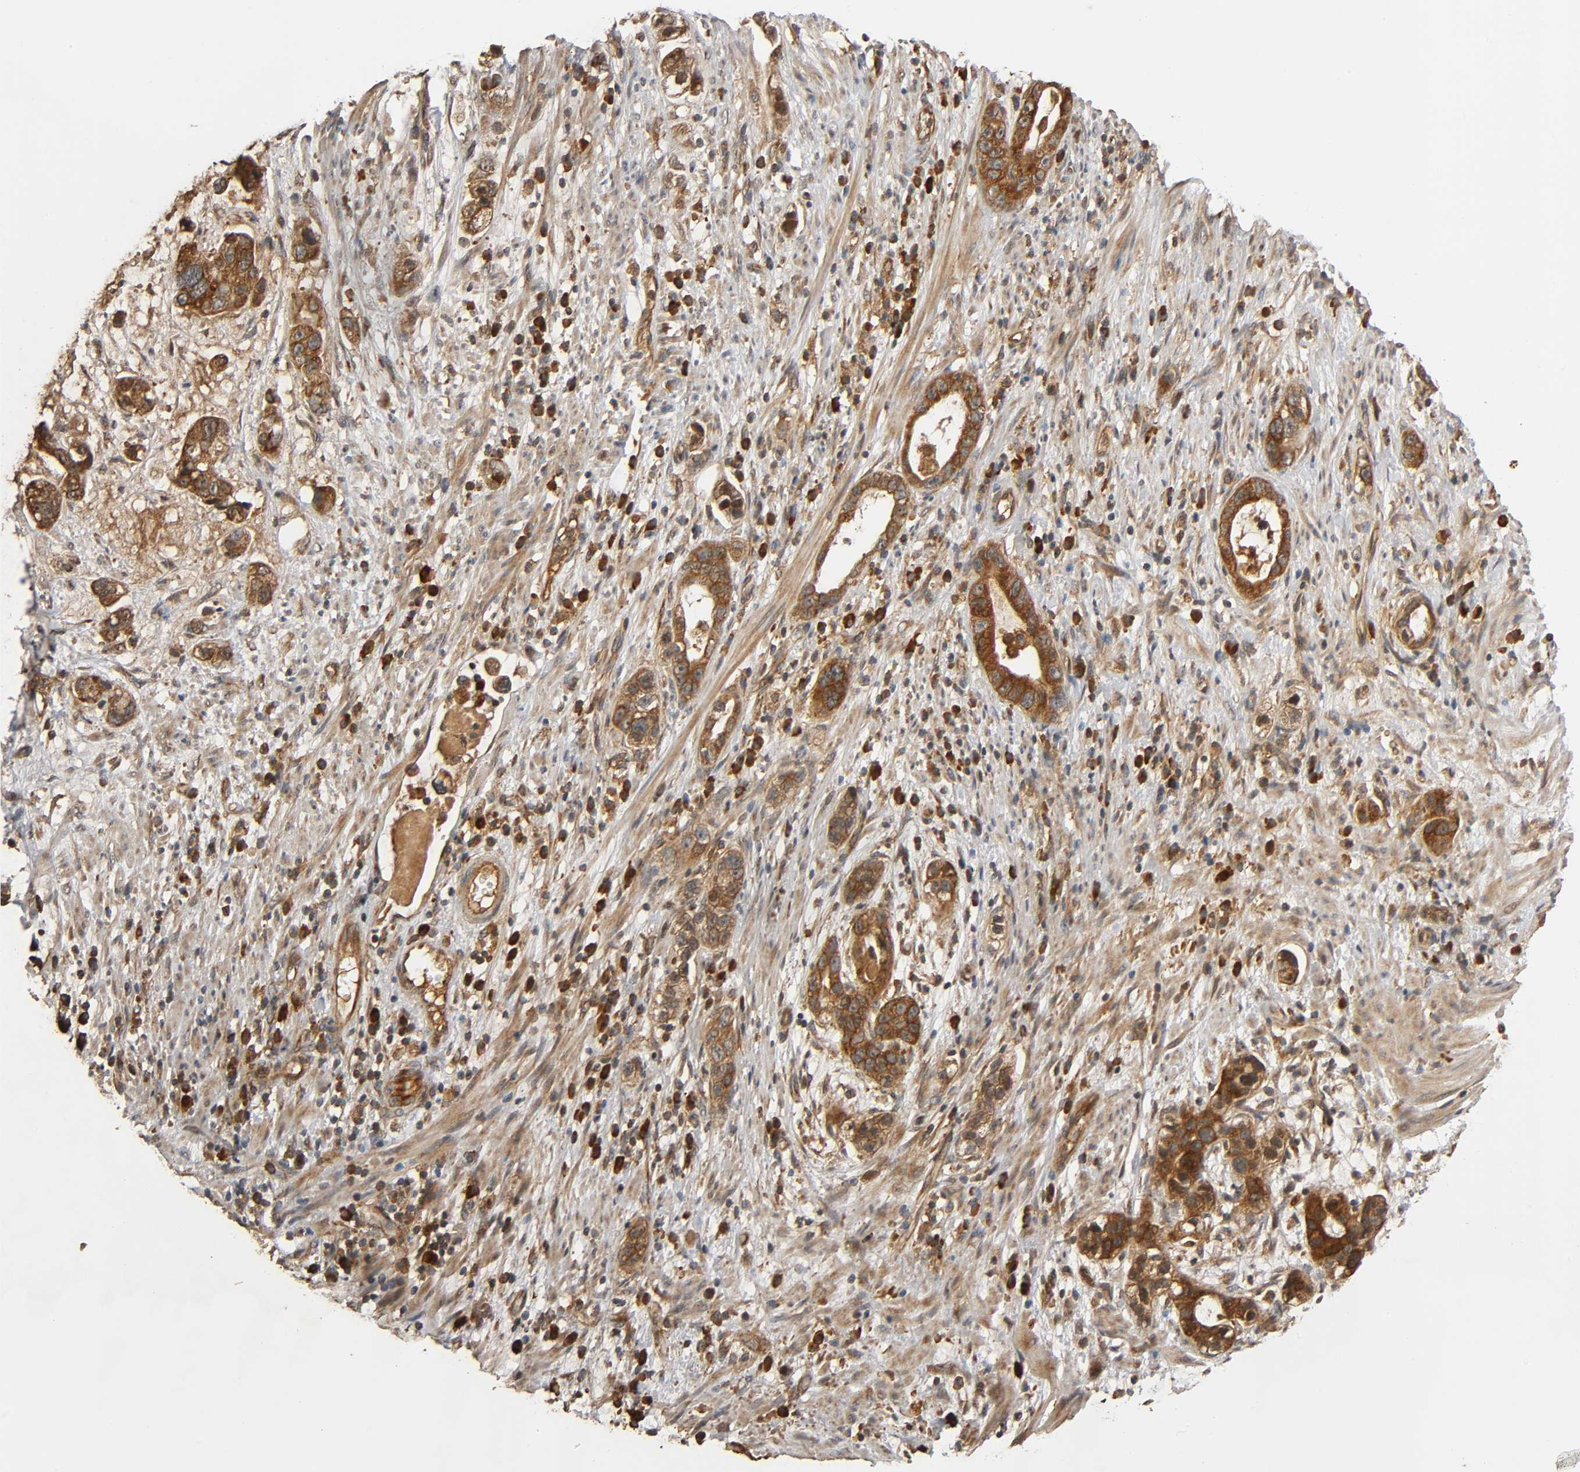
{"staining": {"intensity": "strong", "quantity": ">75%", "location": "cytoplasmic/membranous"}, "tissue": "stomach cancer", "cell_type": "Tumor cells", "image_type": "cancer", "snomed": [{"axis": "morphology", "description": "Adenocarcinoma, NOS"}, {"axis": "topography", "description": "Stomach, lower"}], "caption": "Protein analysis of adenocarcinoma (stomach) tissue displays strong cytoplasmic/membranous staining in about >75% of tumor cells. (IHC, brightfield microscopy, high magnification).", "gene": "MAP3K8", "patient": {"sex": "female", "age": 93}}